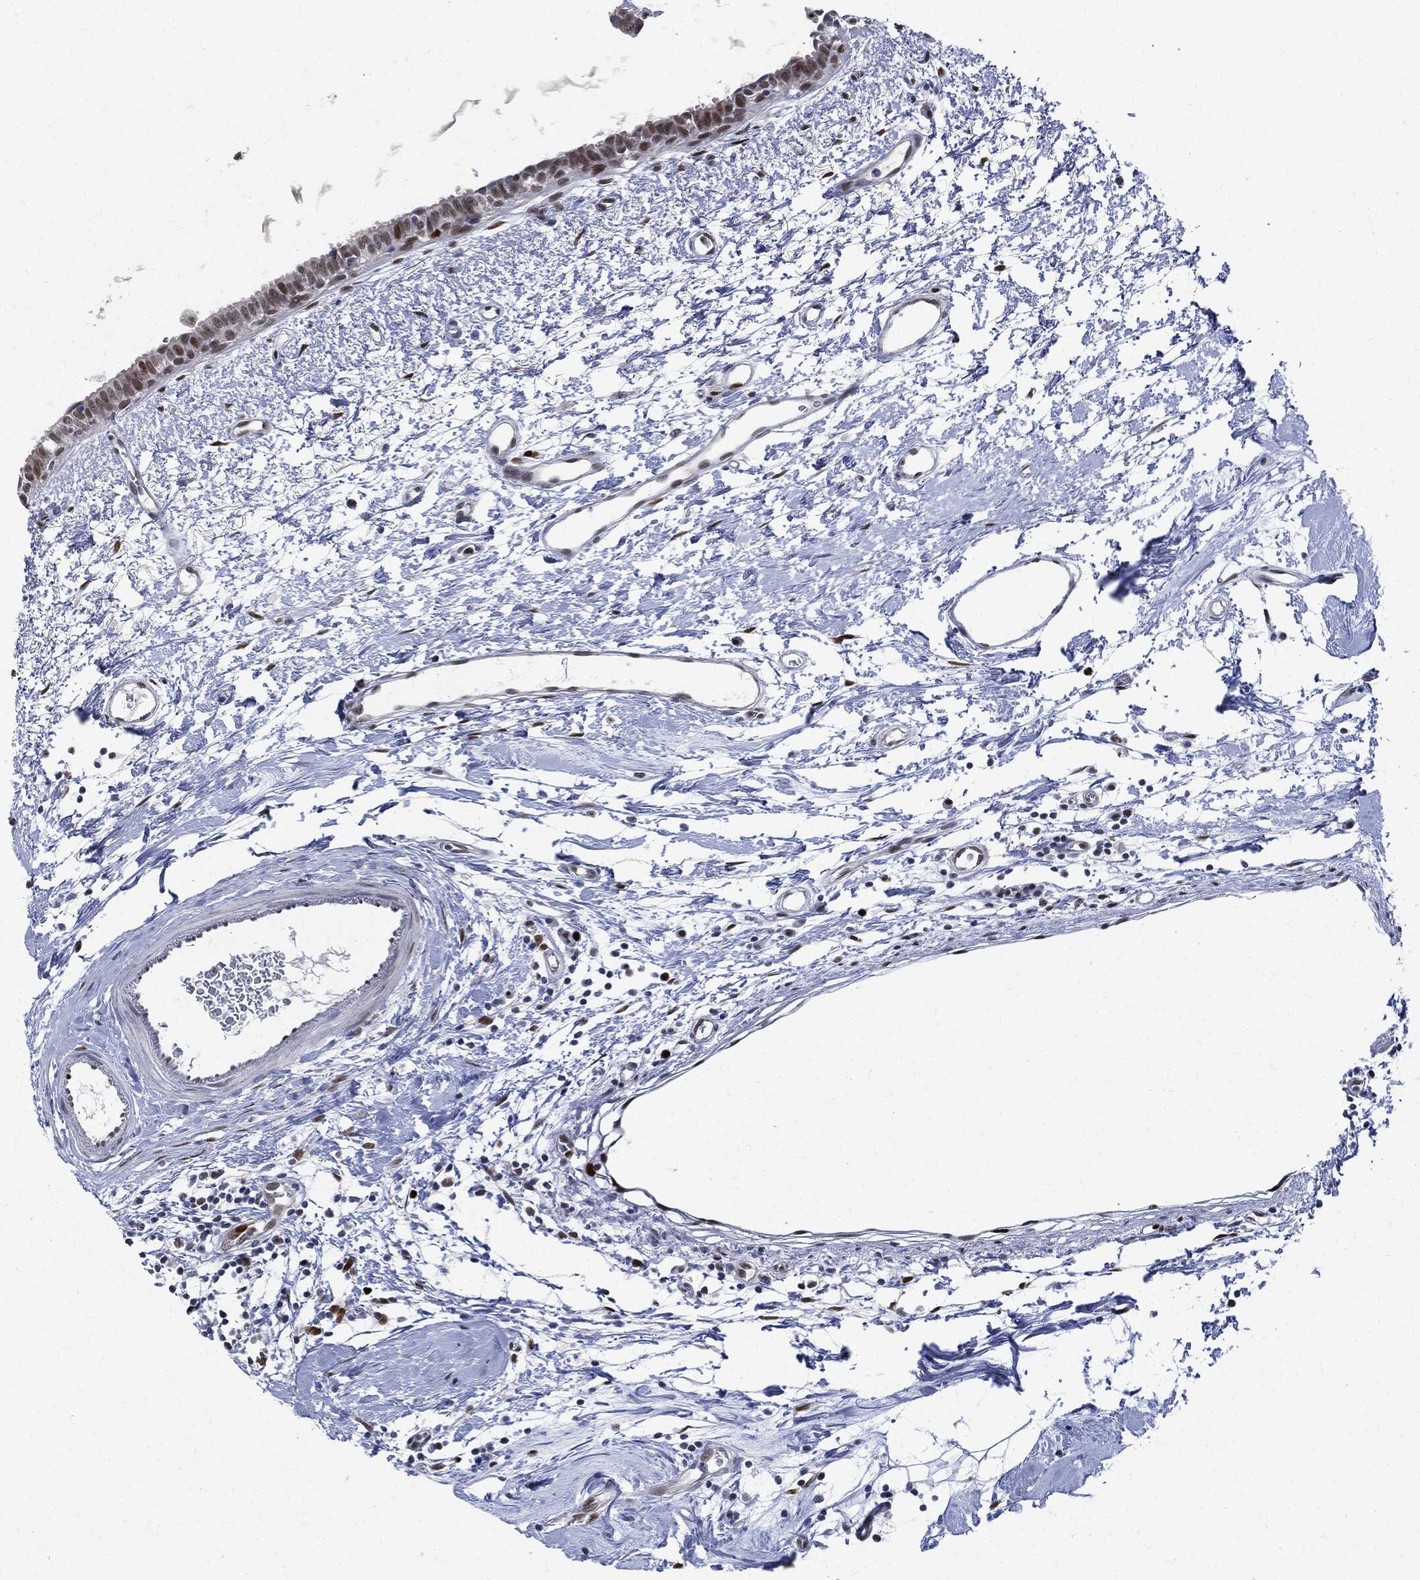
{"staining": {"intensity": "strong", "quantity": "25%-75%", "location": "nuclear"}, "tissue": "breast cancer", "cell_type": "Tumor cells", "image_type": "cancer", "snomed": [{"axis": "morphology", "description": "Normal tissue, NOS"}, {"axis": "morphology", "description": "Duct carcinoma"}, {"axis": "topography", "description": "Breast"}], "caption": "The photomicrograph shows a brown stain indicating the presence of a protein in the nuclear of tumor cells in breast intraductal carcinoma. The staining is performed using DAB brown chromogen to label protein expression. The nuclei are counter-stained blue using hematoxylin.", "gene": "PCNA", "patient": {"sex": "female", "age": 40}}